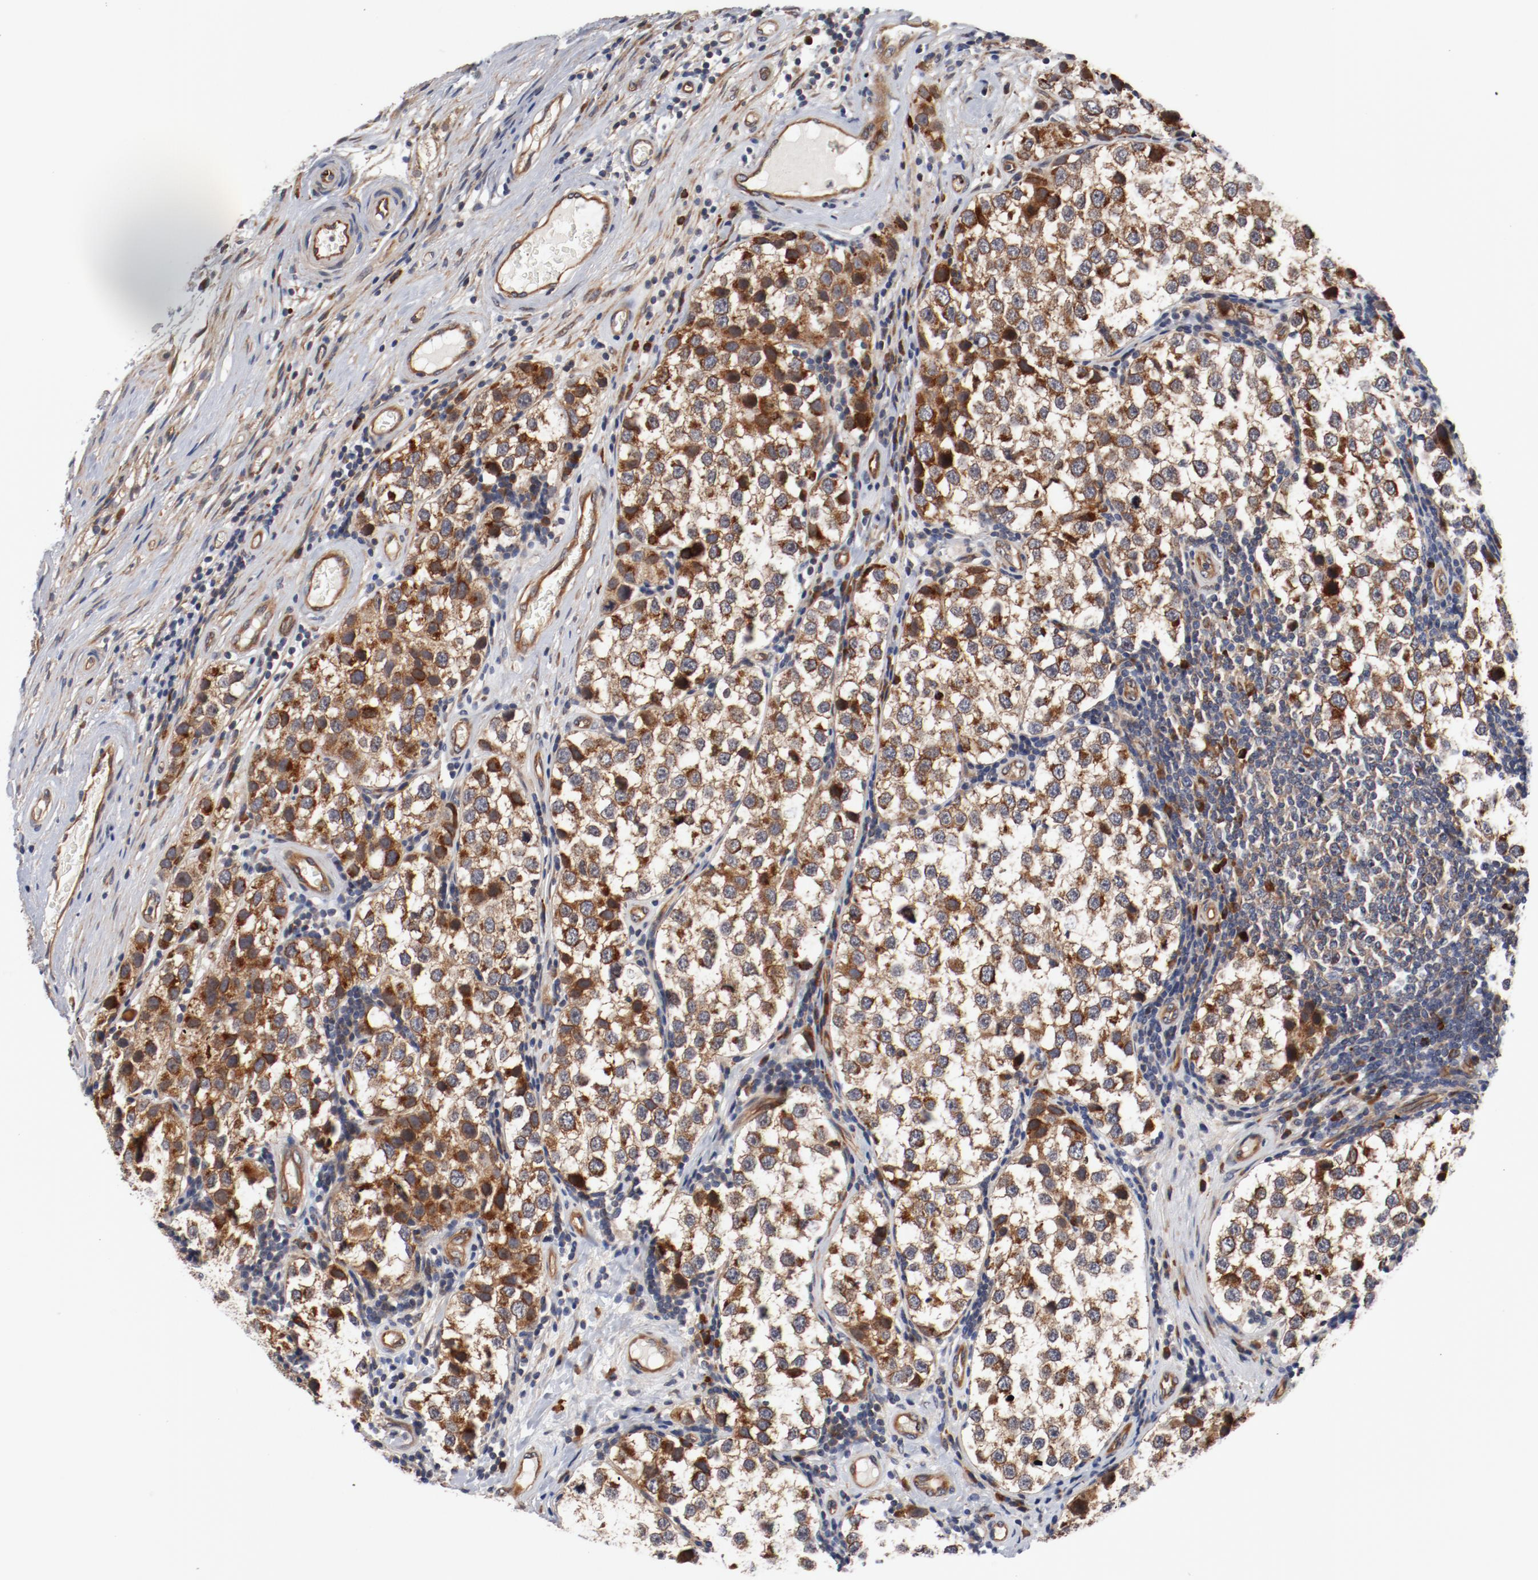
{"staining": {"intensity": "moderate", "quantity": ">75%", "location": "cytoplasmic/membranous"}, "tissue": "testis cancer", "cell_type": "Tumor cells", "image_type": "cancer", "snomed": [{"axis": "morphology", "description": "Seminoma, NOS"}, {"axis": "topography", "description": "Testis"}], "caption": "Approximately >75% of tumor cells in human testis seminoma show moderate cytoplasmic/membranous protein expression as visualized by brown immunohistochemical staining.", "gene": "PITPNM2", "patient": {"sex": "male", "age": 39}}